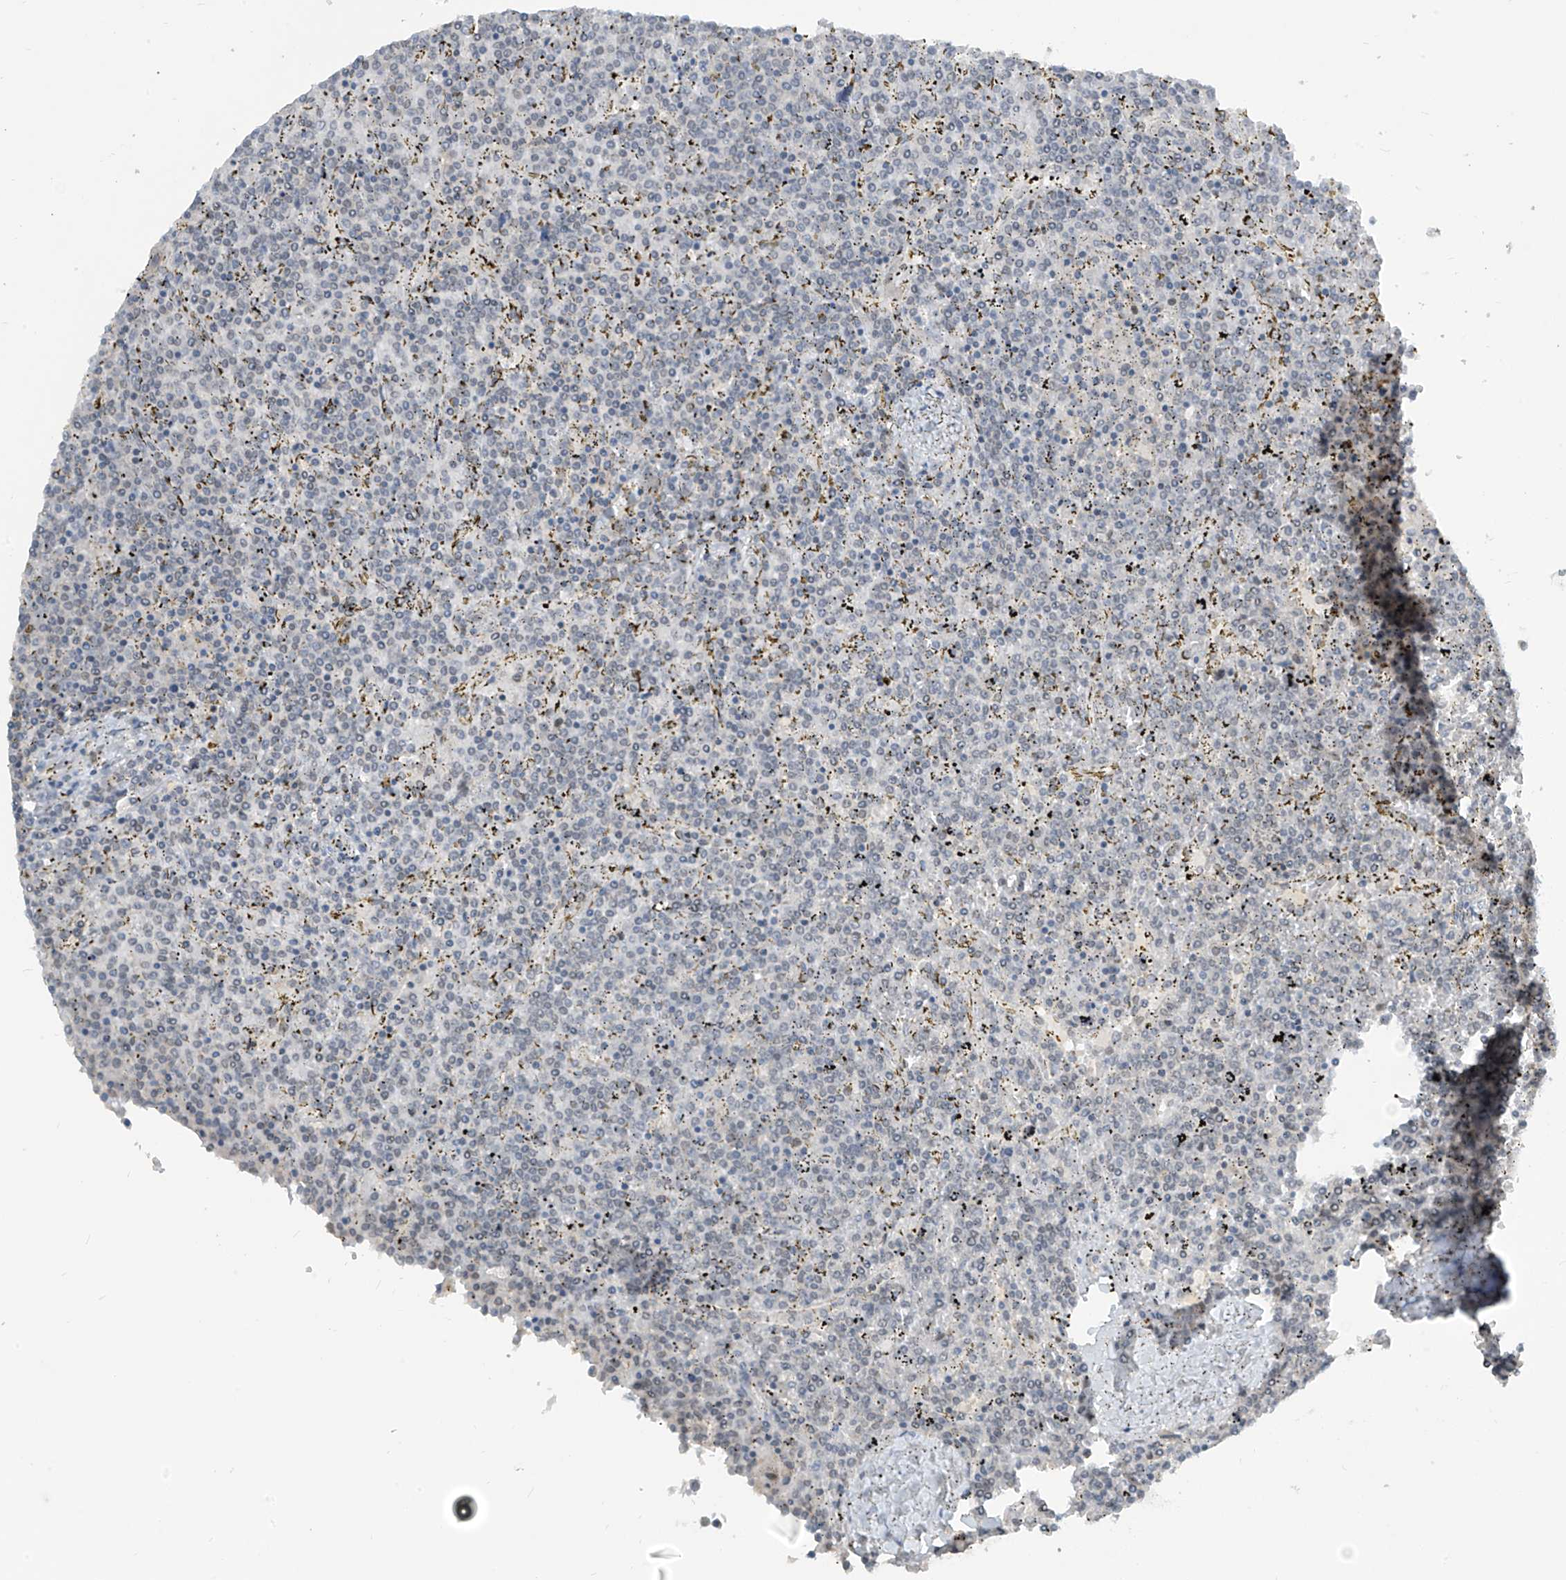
{"staining": {"intensity": "negative", "quantity": "none", "location": "none"}, "tissue": "lymphoma", "cell_type": "Tumor cells", "image_type": "cancer", "snomed": [{"axis": "morphology", "description": "Malignant lymphoma, non-Hodgkin's type, Low grade"}, {"axis": "topography", "description": "Spleen"}], "caption": "Human lymphoma stained for a protein using immunohistochemistry (IHC) demonstrates no expression in tumor cells.", "gene": "METAP1D", "patient": {"sex": "female", "age": 19}}